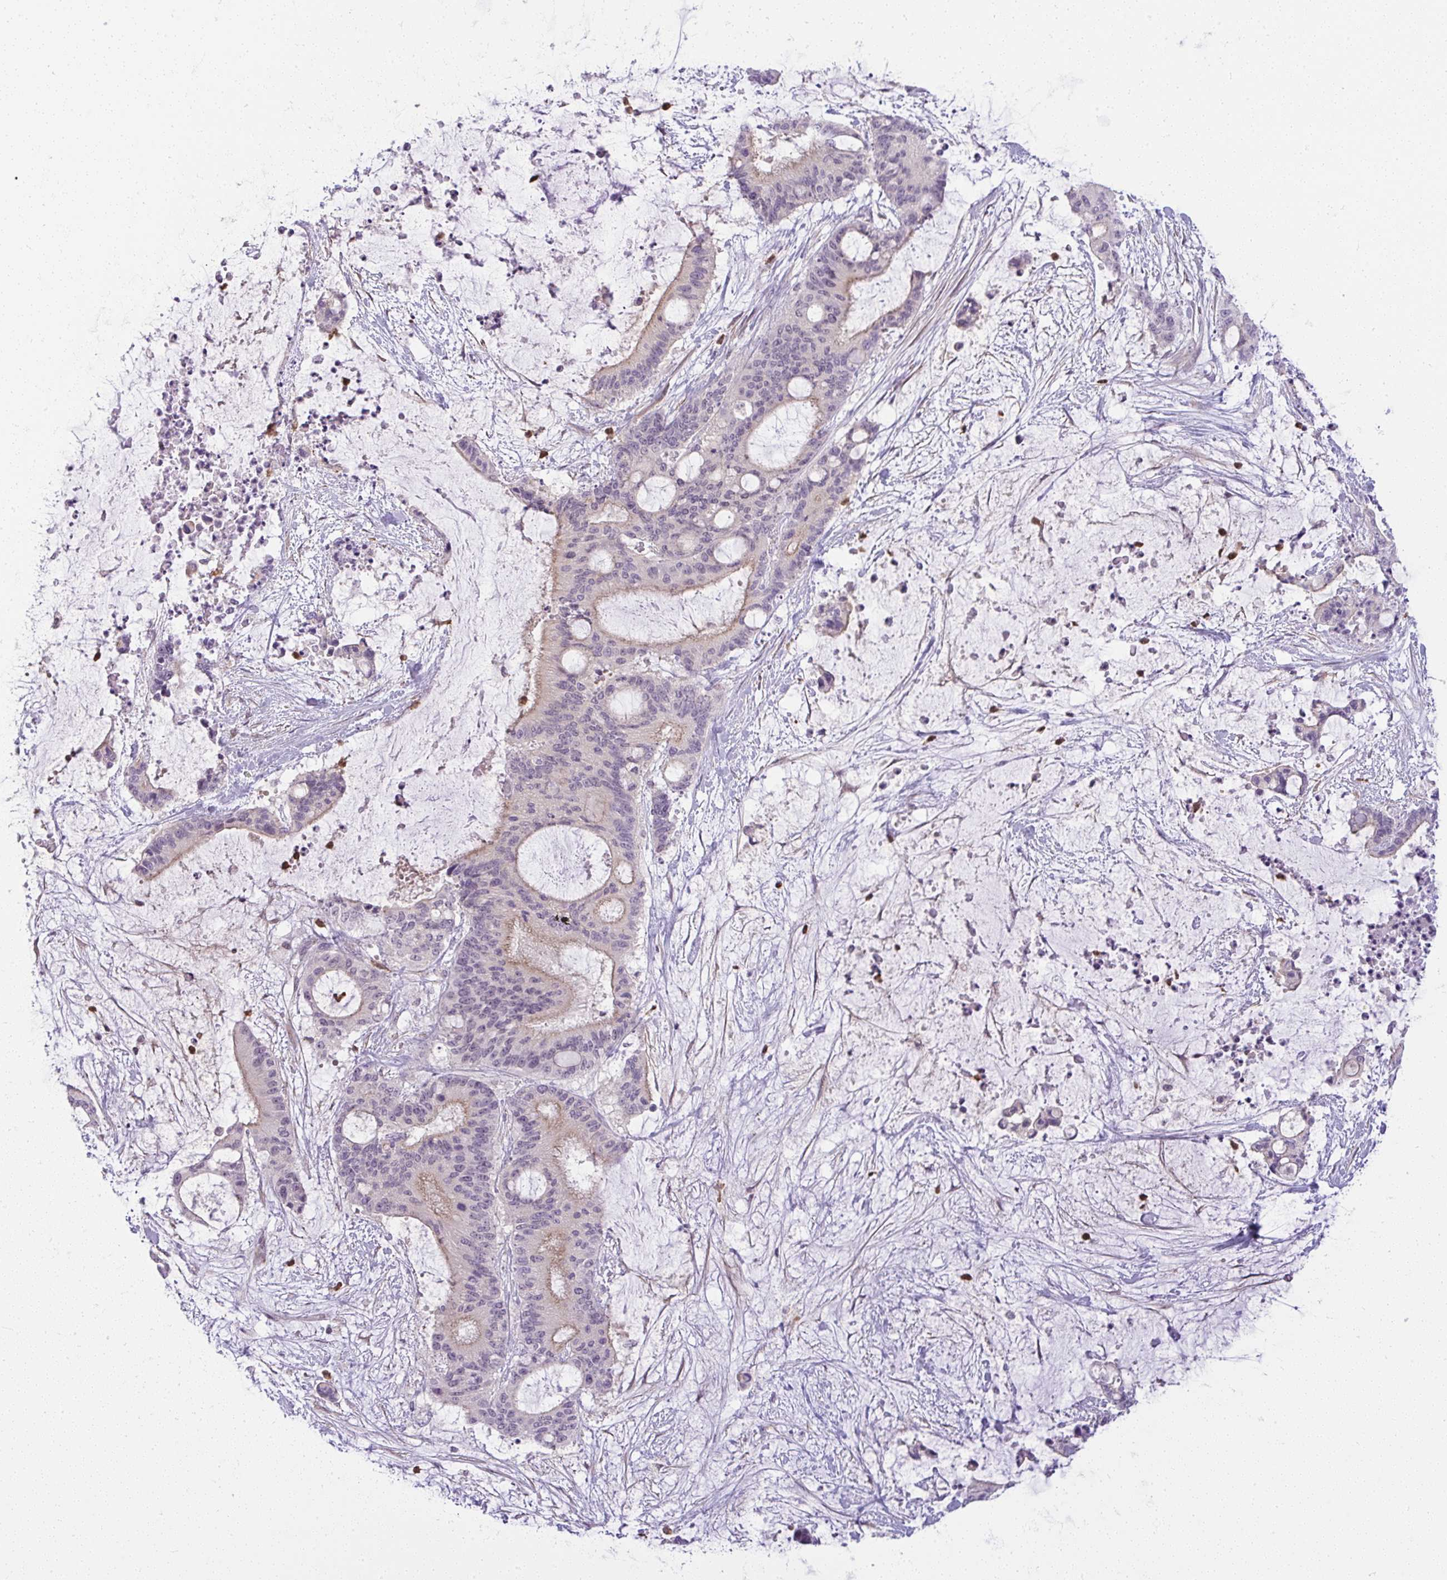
{"staining": {"intensity": "negative", "quantity": "none", "location": "none"}, "tissue": "liver cancer", "cell_type": "Tumor cells", "image_type": "cancer", "snomed": [{"axis": "morphology", "description": "Normal tissue, NOS"}, {"axis": "morphology", "description": "Cholangiocarcinoma"}, {"axis": "topography", "description": "Liver"}, {"axis": "topography", "description": "Peripheral nerve tissue"}], "caption": "Image shows no significant protein positivity in tumor cells of liver cholangiocarcinoma.", "gene": "DZIP1", "patient": {"sex": "female", "age": 73}}